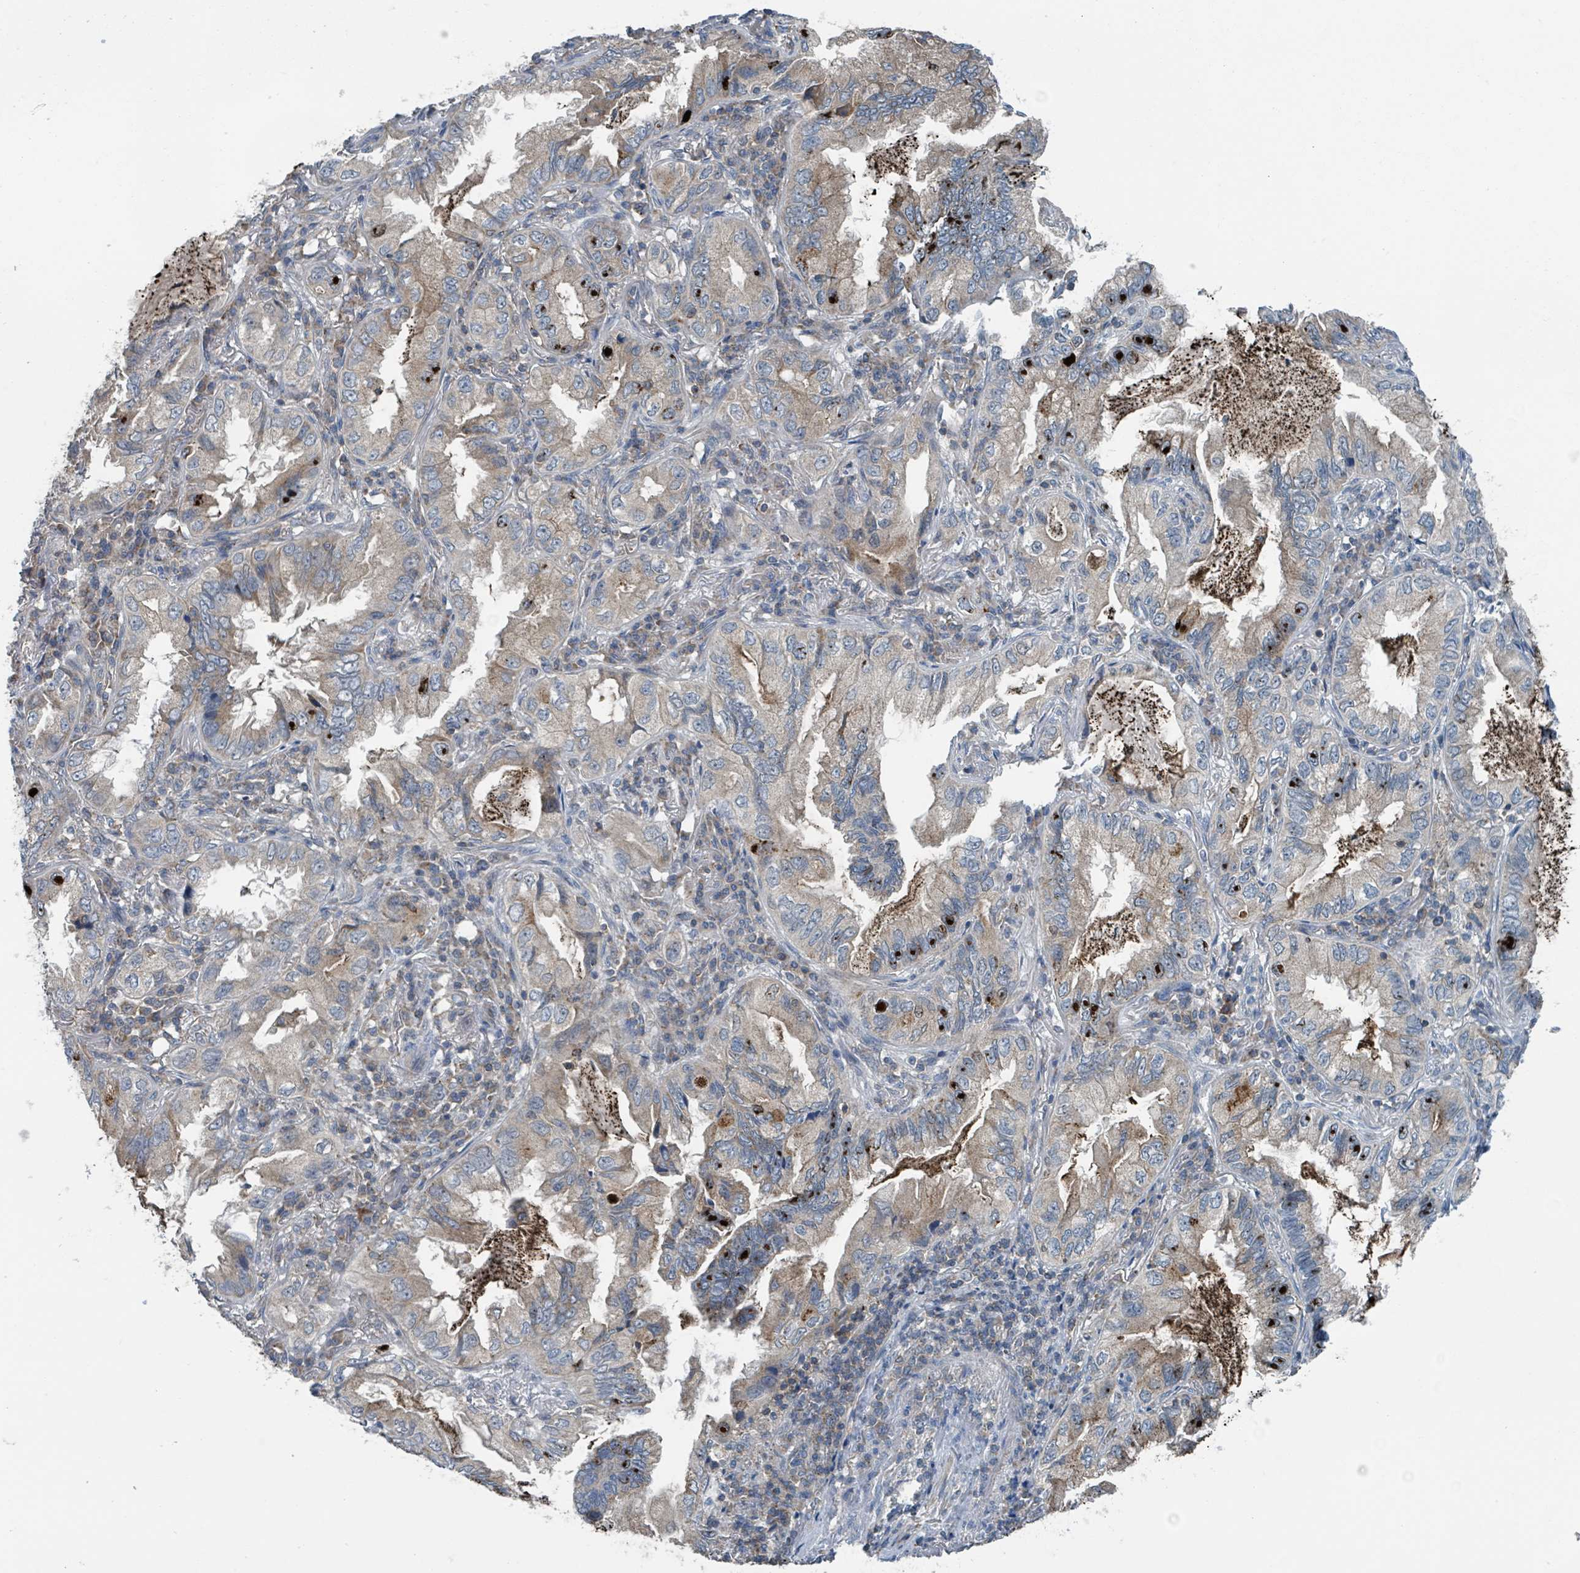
{"staining": {"intensity": "weak", "quantity": "<25%", "location": "cytoplasmic/membranous"}, "tissue": "lung cancer", "cell_type": "Tumor cells", "image_type": "cancer", "snomed": [{"axis": "morphology", "description": "Adenocarcinoma, NOS"}, {"axis": "topography", "description": "Lung"}], "caption": "The histopathology image exhibits no significant positivity in tumor cells of adenocarcinoma (lung). (Brightfield microscopy of DAB (3,3'-diaminobenzidine) immunohistochemistry at high magnification).", "gene": "ACBD4", "patient": {"sex": "female", "age": 69}}